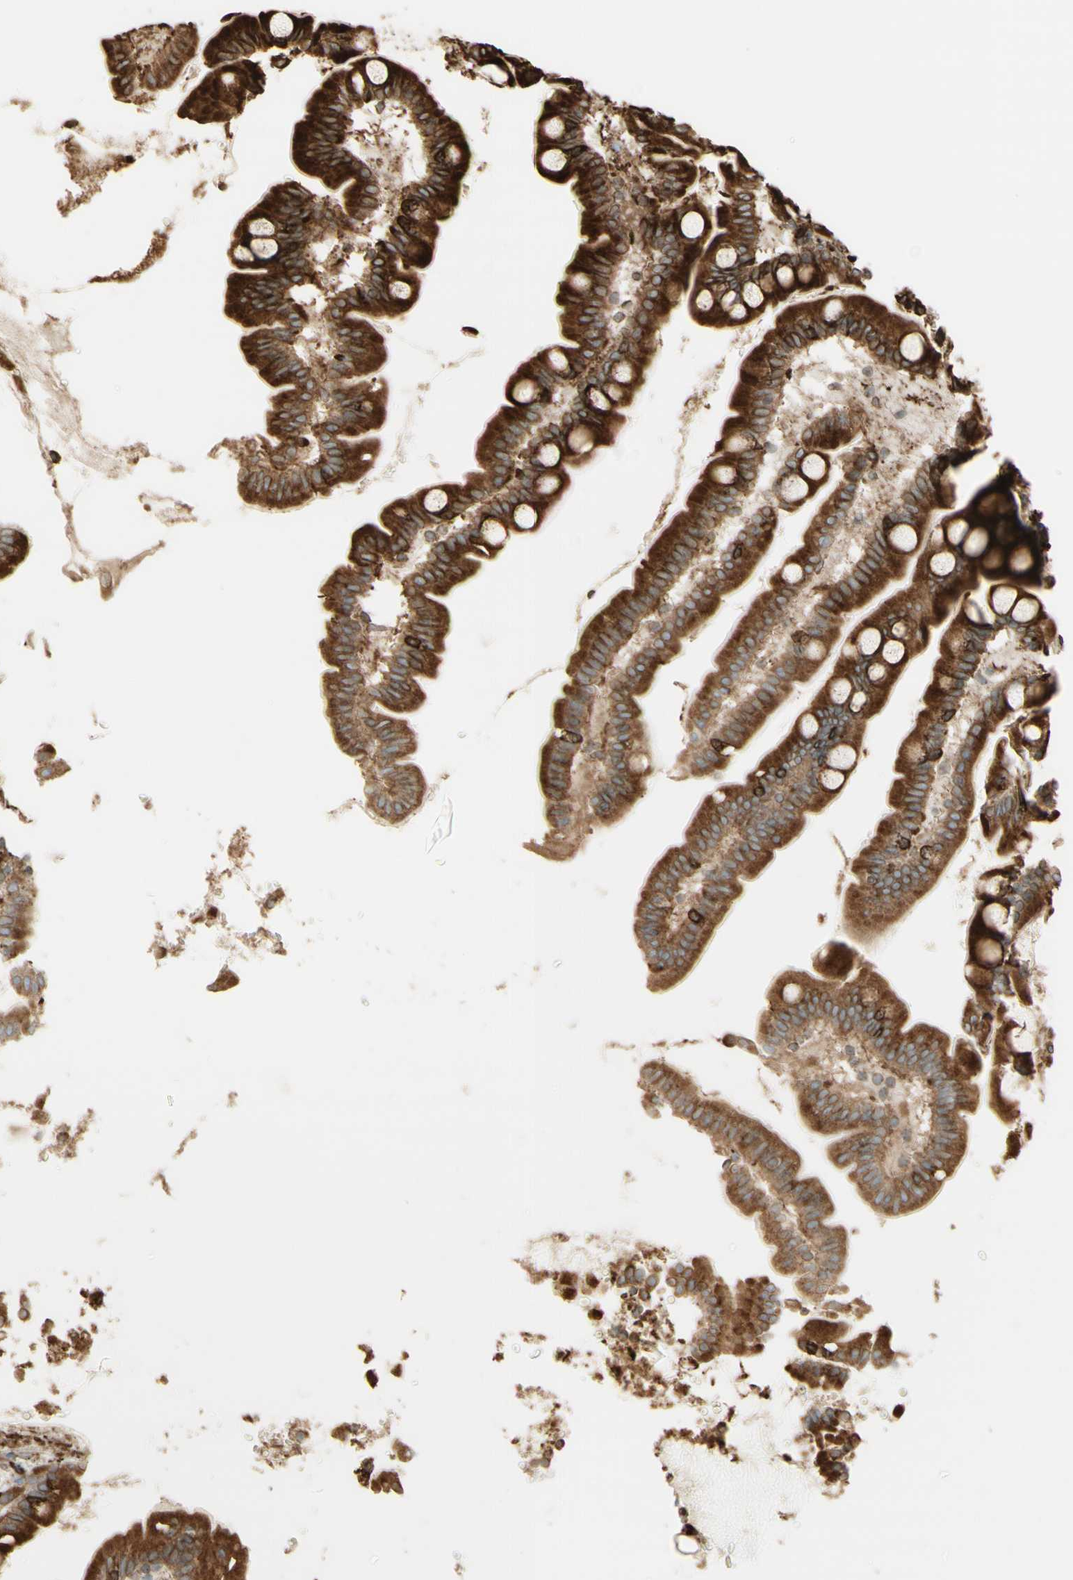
{"staining": {"intensity": "strong", "quantity": ">75%", "location": "cytoplasmic/membranous"}, "tissue": "small intestine", "cell_type": "Glandular cells", "image_type": "normal", "snomed": [{"axis": "morphology", "description": "Normal tissue, NOS"}, {"axis": "topography", "description": "Small intestine"}], "caption": "Human small intestine stained with a protein marker demonstrates strong staining in glandular cells.", "gene": "CANX", "patient": {"sex": "female", "age": 56}}